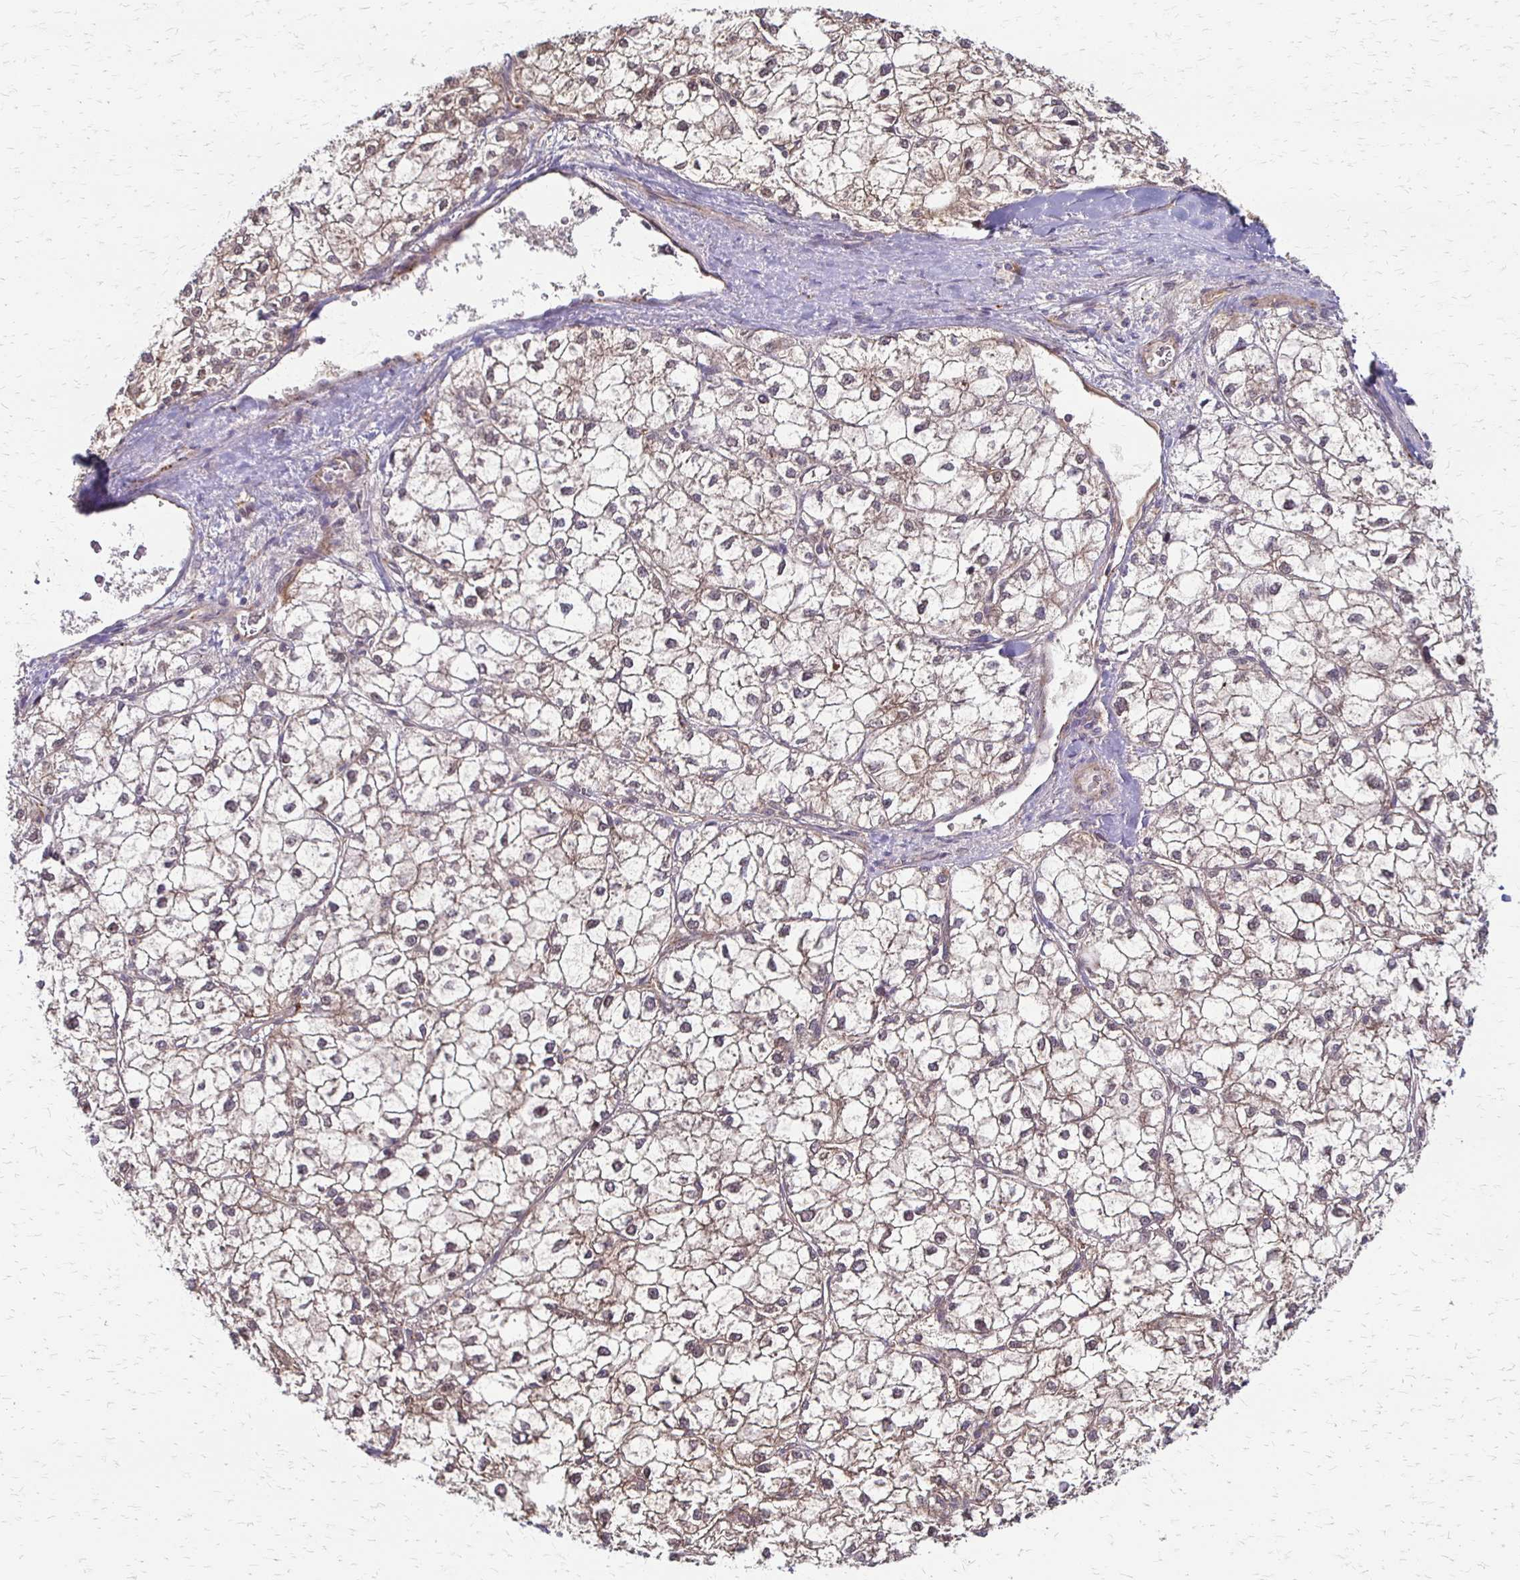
{"staining": {"intensity": "weak", "quantity": "25%-75%", "location": "cytoplasmic/membranous"}, "tissue": "liver cancer", "cell_type": "Tumor cells", "image_type": "cancer", "snomed": [{"axis": "morphology", "description": "Carcinoma, Hepatocellular, NOS"}, {"axis": "topography", "description": "Liver"}], "caption": "IHC staining of liver cancer, which exhibits low levels of weak cytoplasmic/membranous positivity in about 25%-75% of tumor cells indicating weak cytoplasmic/membranous protein positivity. The staining was performed using DAB (brown) for protein detection and nuclei were counterstained in hematoxylin (blue).", "gene": "CFL2", "patient": {"sex": "female", "age": 43}}